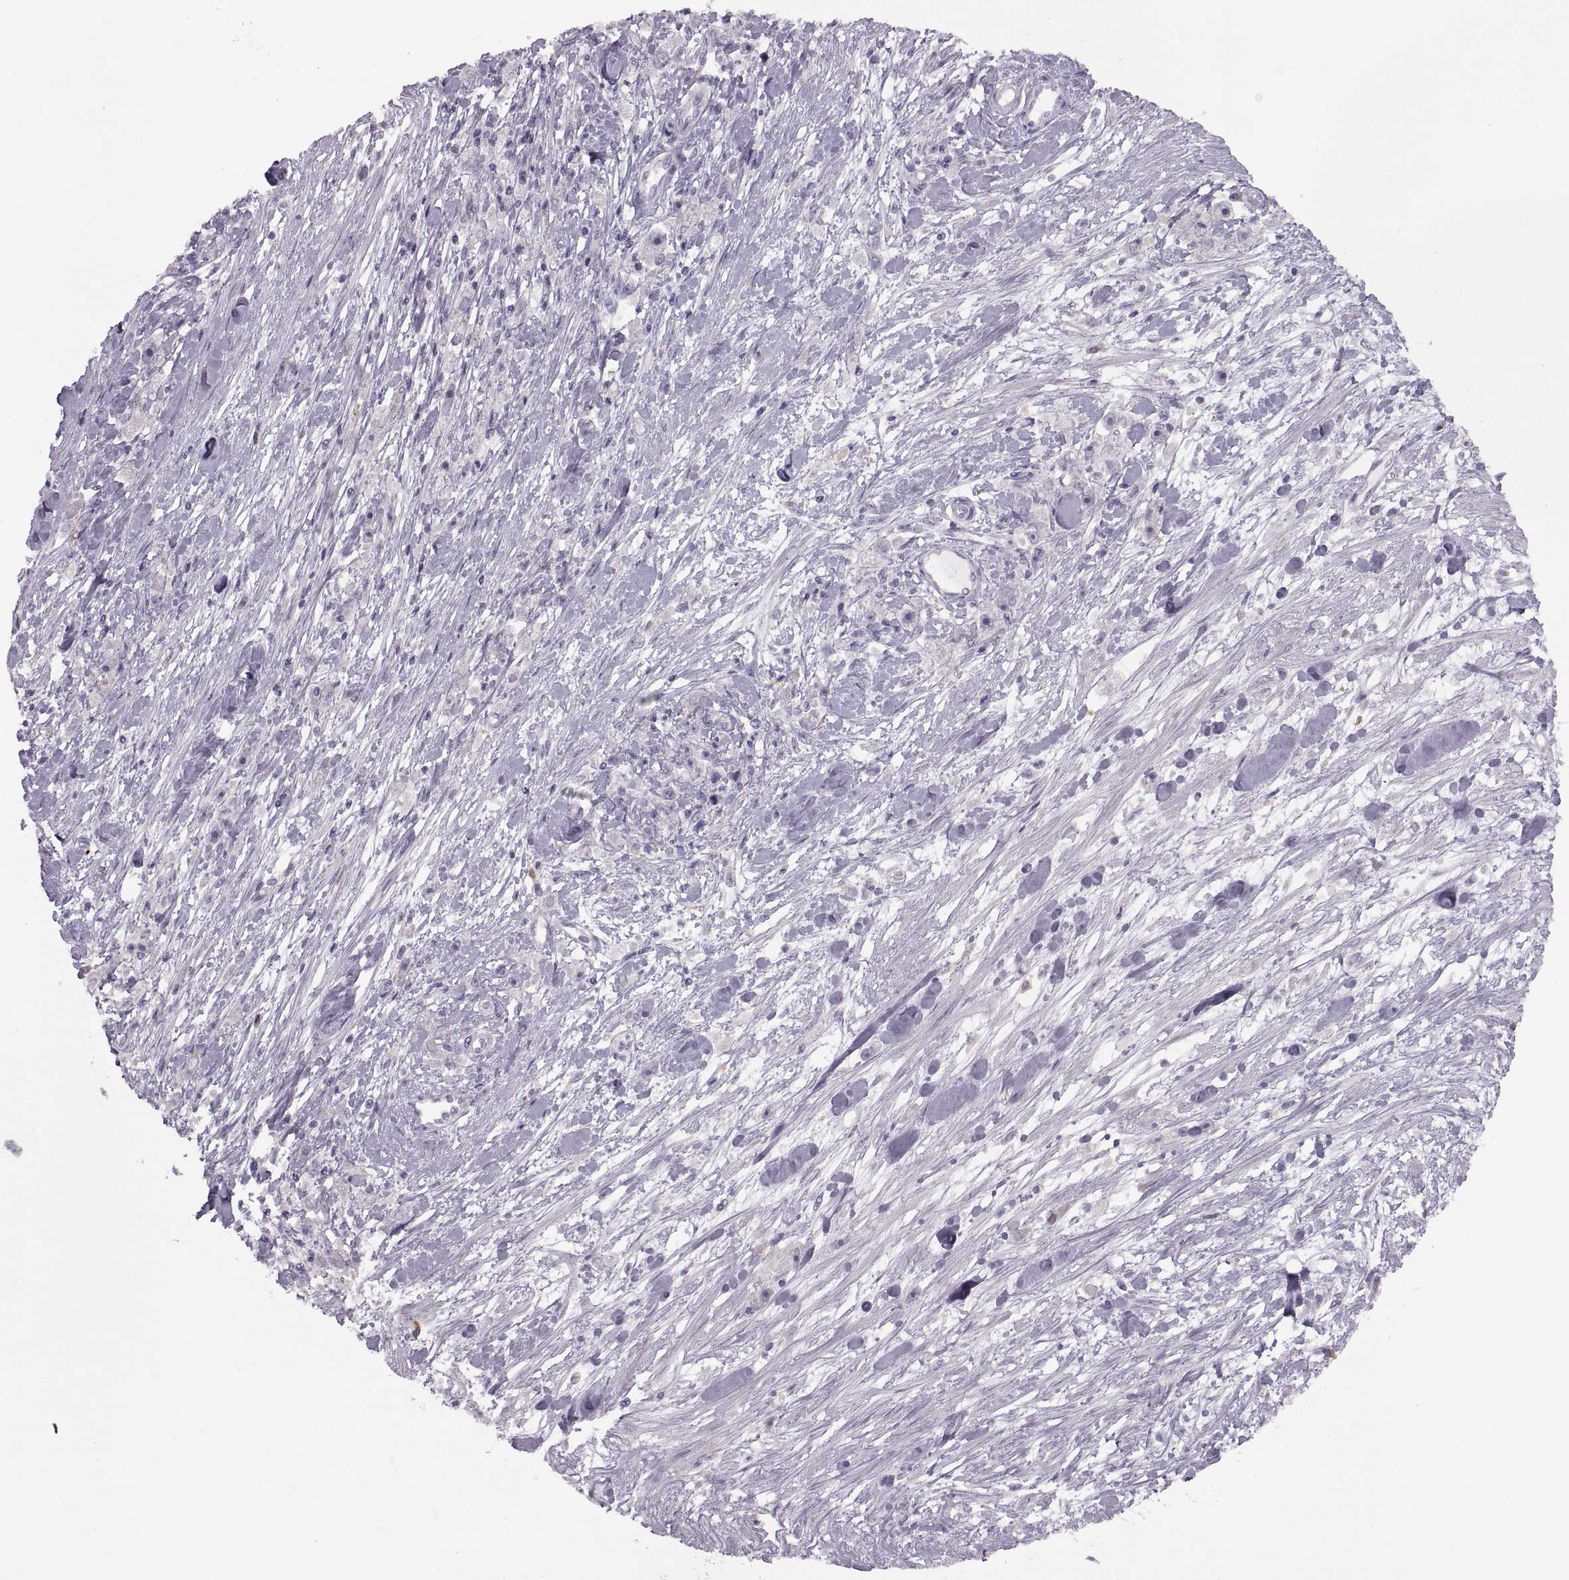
{"staining": {"intensity": "negative", "quantity": "none", "location": "none"}, "tissue": "stomach cancer", "cell_type": "Tumor cells", "image_type": "cancer", "snomed": [{"axis": "morphology", "description": "Adenocarcinoma, NOS"}, {"axis": "topography", "description": "Stomach"}], "caption": "This is a micrograph of IHC staining of adenocarcinoma (stomach), which shows no expression in tumor cells.", "gene": "H2AP", "patient": {"sex": "female", "age": 59}}